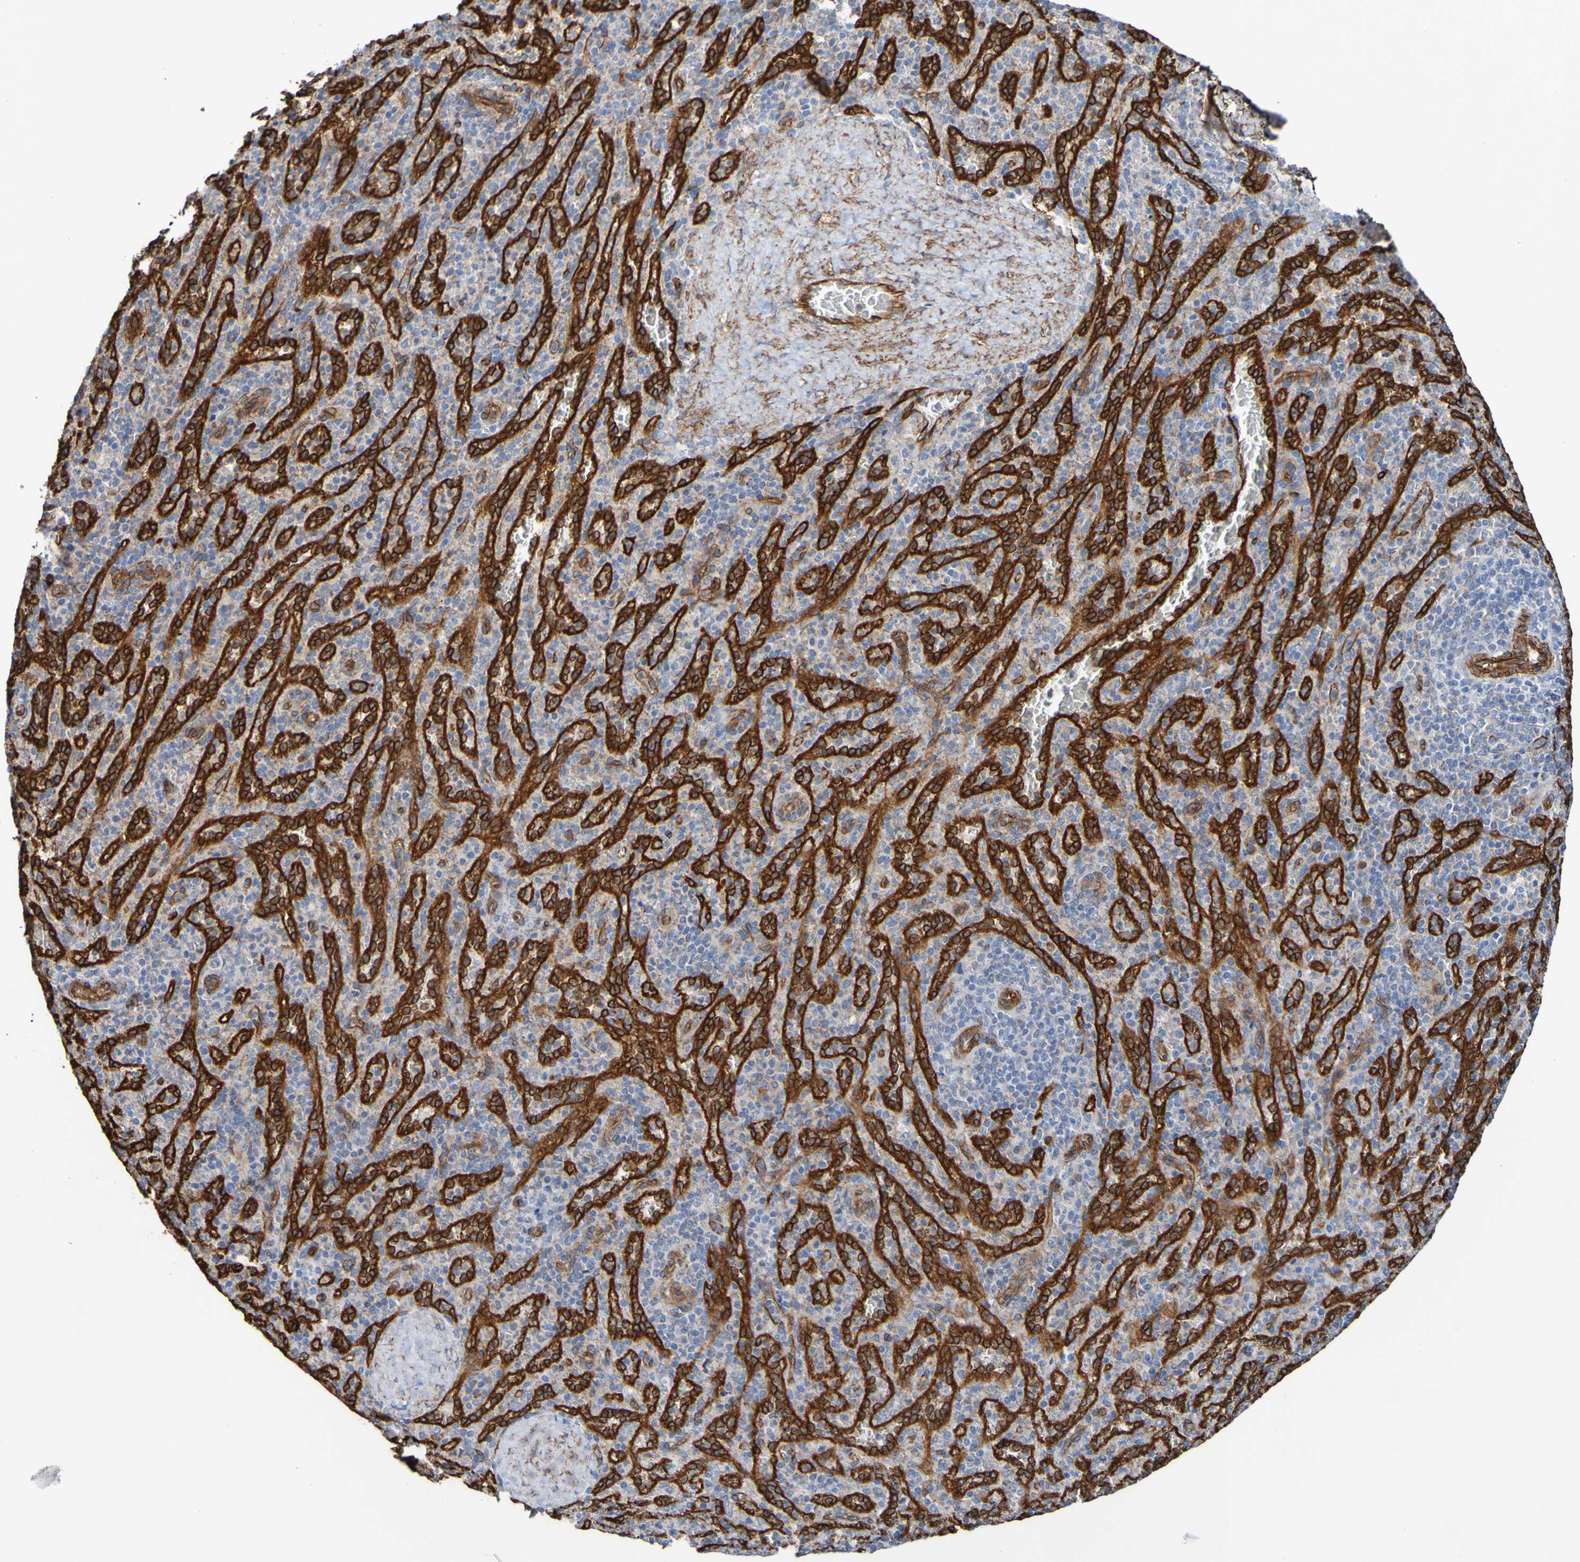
{"staining": {"intensity": "weak", "quantity": "25%-75%", "location": "cytoplasmic/membranous"}, "tissue": "spleen", "cell_type": "Cells in red pulp", "image_type": "normal", "snomed": [{"axis": "morphology", "description": "Normal tissue, NOS"}, {"axis": "topography", "description": "Spleen"}], "caption": "Immunohistochemistry (IHC) micrograph of unremarkable human spleen stained for a protein (brown), which demonstrates low levels of weak cytoplasmic/membranous expression in approximately 25%-75% of cells in red pulp.", "gene": "ELMOD3", "patient": {"sex": "male", "age": 36}}